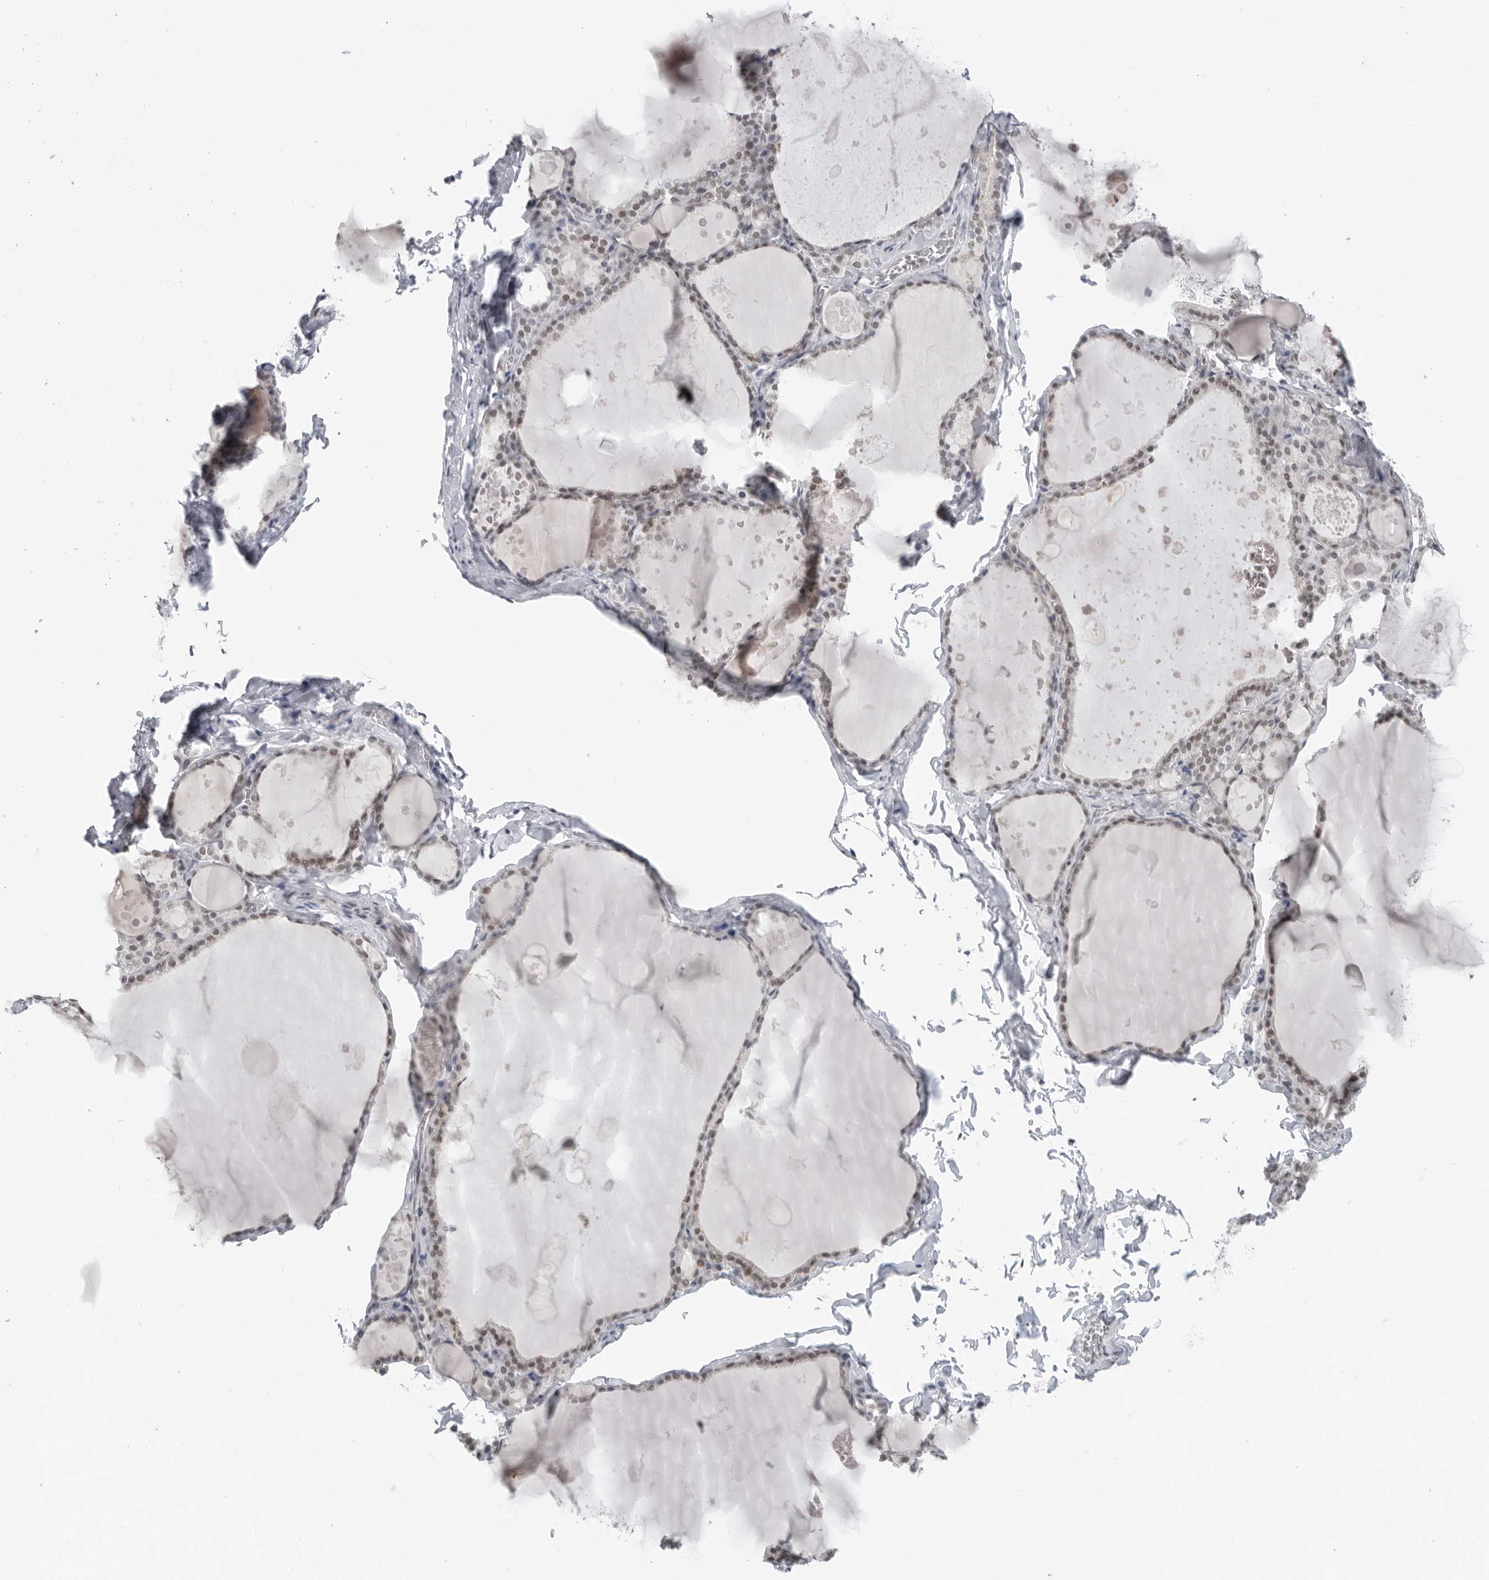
{"staining": {"intensity": "weak", "quantity": "25%-75%", "location": "nuclear"}, "tissue": "thyroid gland", "cell_type": "Glandular cells", "image_type": "normal", "snomed": [{"axis": "morphology", "description": "Normal tissue, NOS"}, {"axis": "topography", "description": "Thyroid gland"}], "caption": "Protein staining by immunohistochemistry displays weak nuclear expression in about 25%-75% of glandular cells in normal thyroid gland.", "gene": "FOXK2", "patient": {"sex": "male", "age": 56}}